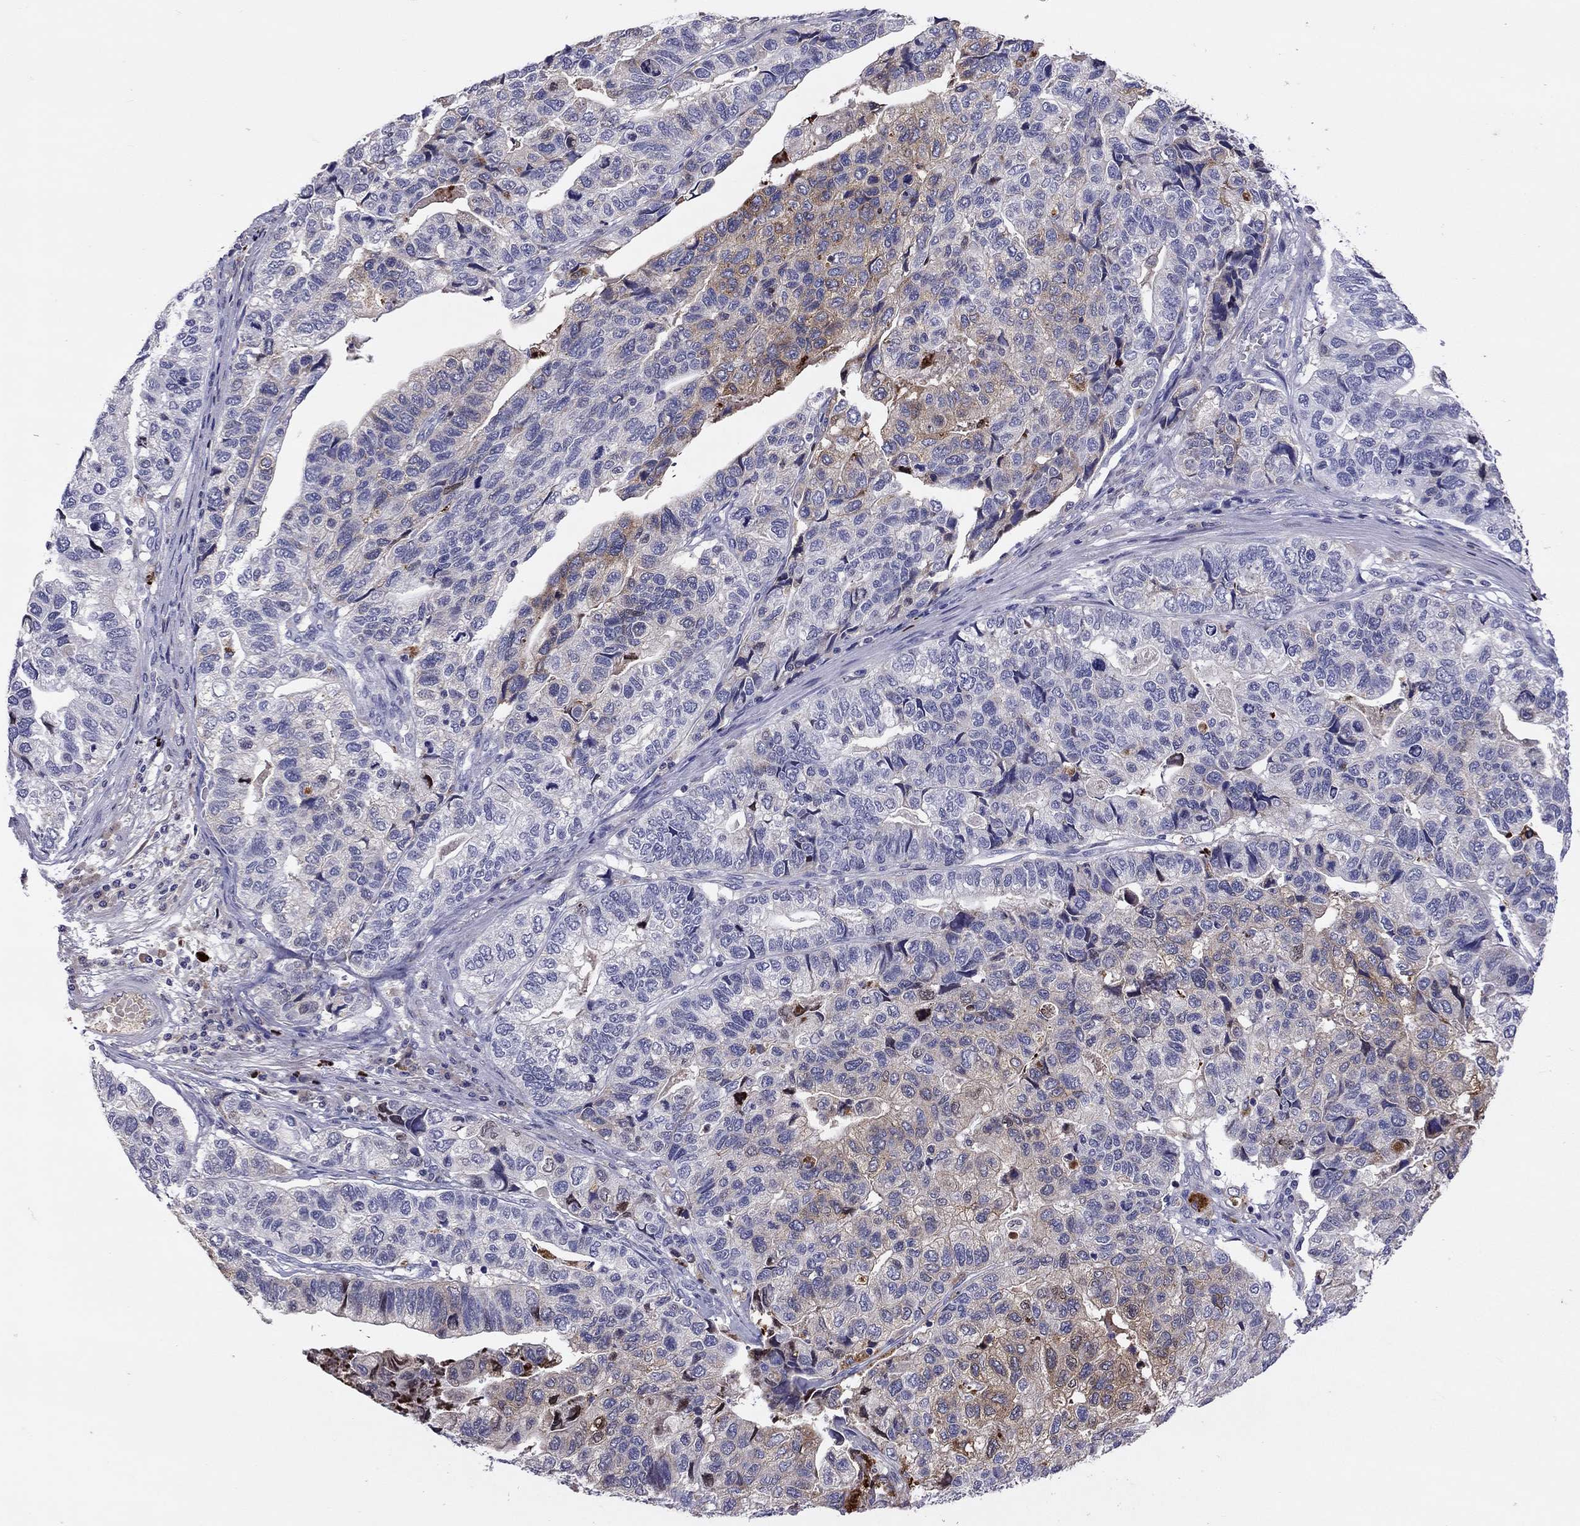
{"staining": {"intensity": "weak", "quantity": "<25%", "location": "cytoplasmic/membranous"}, "tissue": "stomach cancer", "cell_type": "Tumor cells", "image_type": "cancer", "snomed": [{"axis": "morphology", "description": "Adenocarcinoma, NOS"}, {"axis": "topography", "description": "Stomach, upper"}], "caption": "Histopathology image shows no protein positivity in tumor cells of stomach cancer tissue.", "gene": "SERPINA3", "patient": {"sex": "female", "age": 67}}